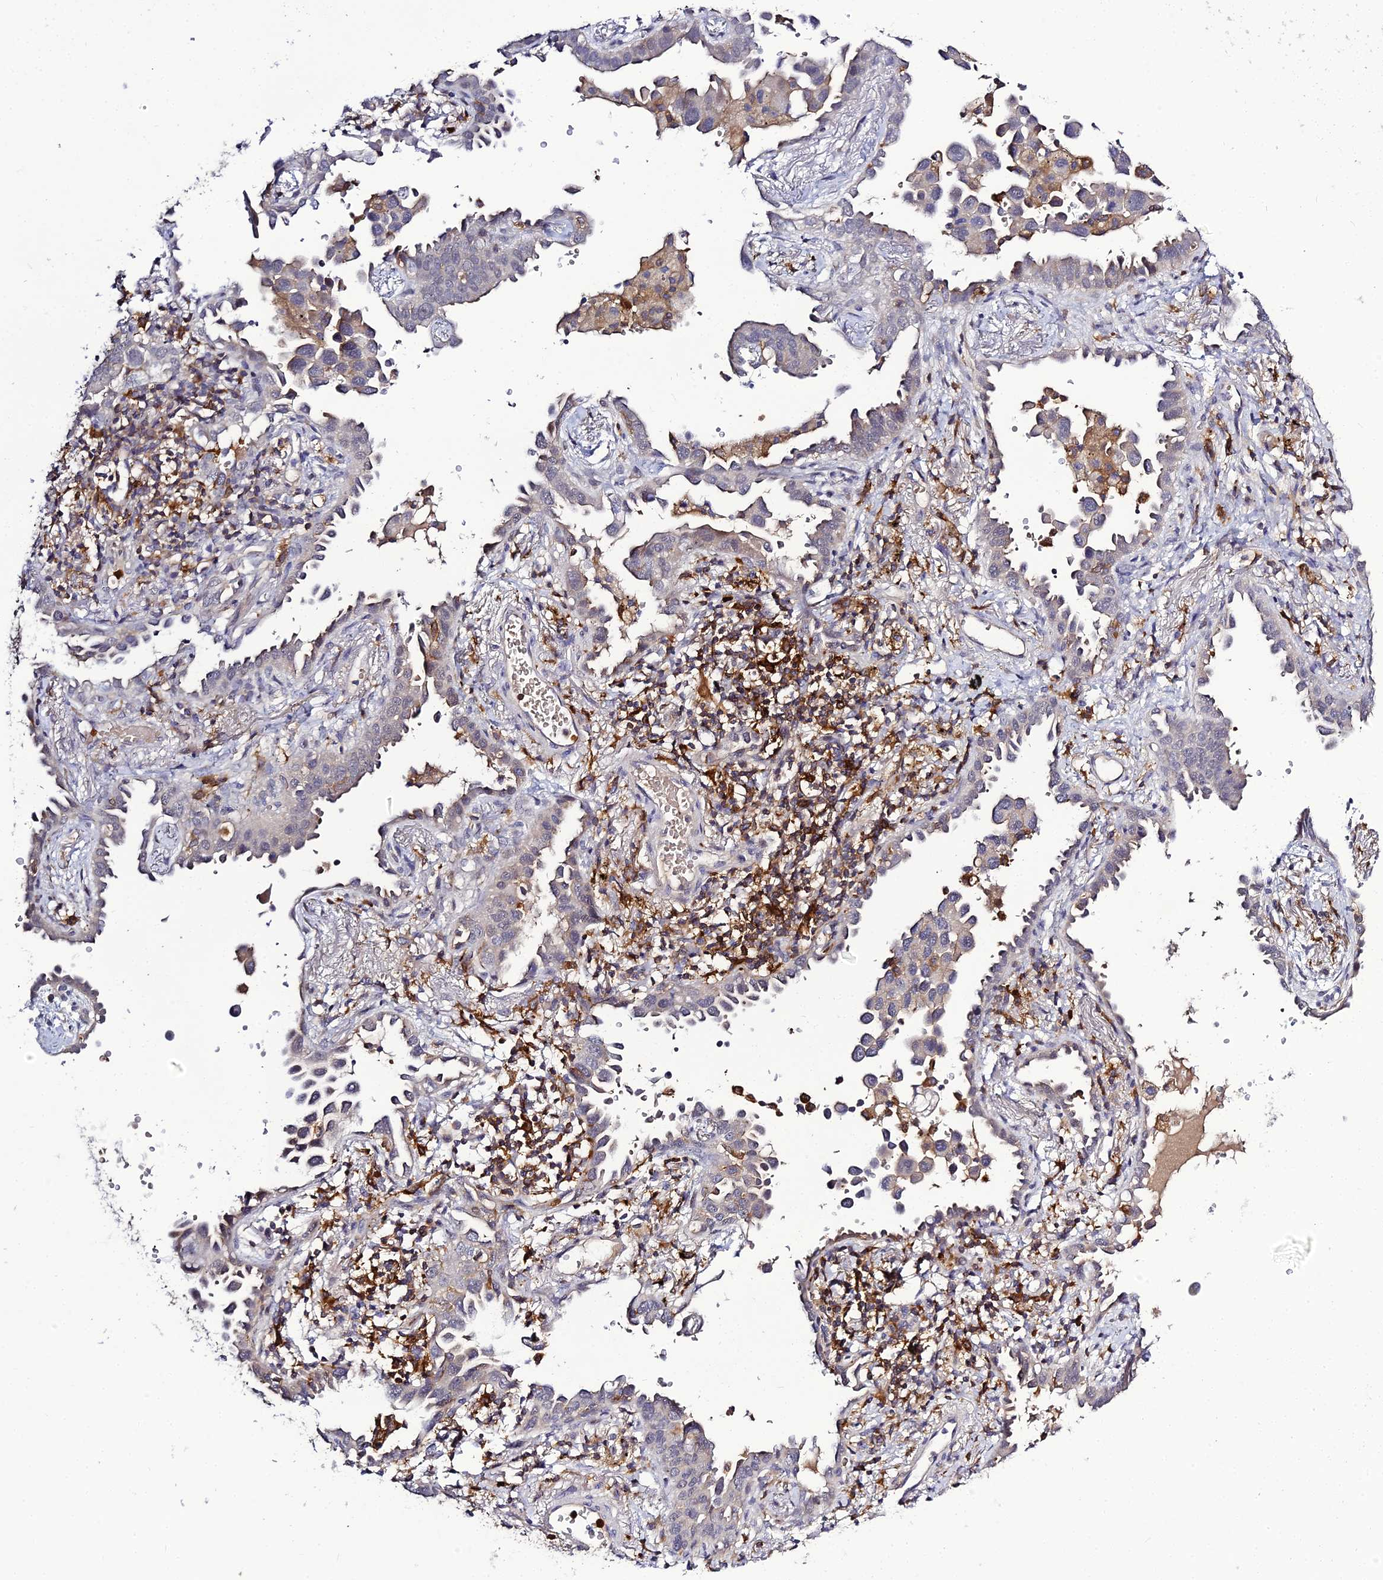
{"staining": {"intensity": "weak", "quantity": "<25%", "location": "cytoplasmic/membranous"}, "tissue": "lung cancer", "cell_type": "Tumor cells", "image_type": "cancer", "snomed": [{"axis": "morphology", "description": "Adenocarcinoma, NOS"}, {"axis": "topography", "description": "Lung"}], "caption": "Immunohistochemistry photomicrograph of neoplastic tissue: adenocarcinoma (lung) stained with DAB (3,3'-diaminobenzidine) reveals no significant protein expression in tumor cells.", "gene": "IL4I1", "patient": {"sex": "male", "age": 67}}